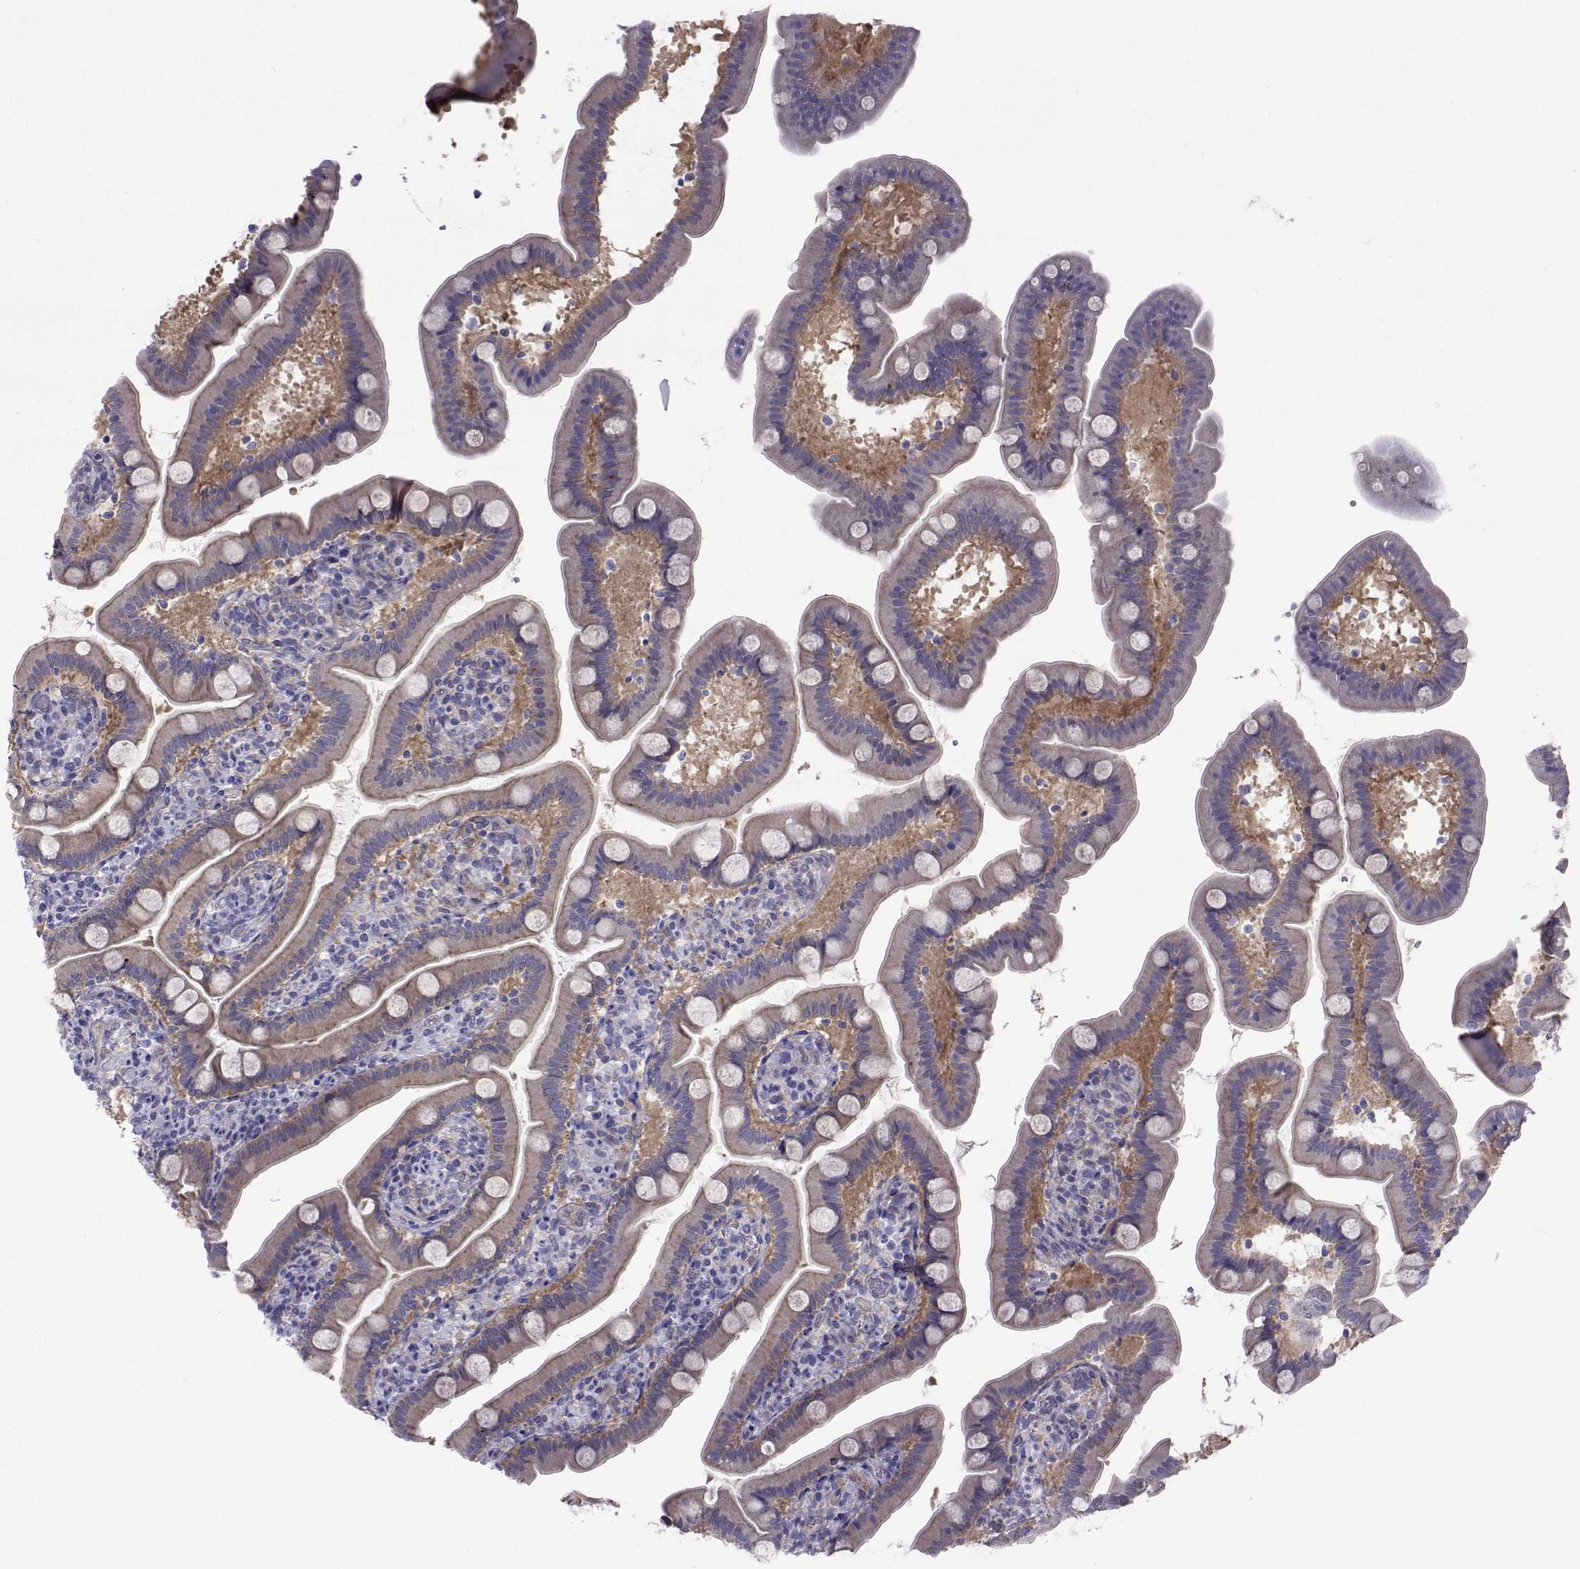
{"staining": {"intensity": "negative", "quantity": "none", "location": "none"}, "tissue": "small intestine", "cell_type": "Glandular cells", "image_type": "normal", "snomed": [{"axis": "morphology", "description": "Normal tissue, NOS"}, {"axis": "topography", "description": "Small intestine"}], "caption": "DAB immunohistochemical staining of unremarkable small intestine shows no significant positivity in glandular cells. (DAB (3,3'-diaminobenzidine) IHC, high magnification).", "gene": "COL22A1", "patient": {"sex": "male", "age": 66}}